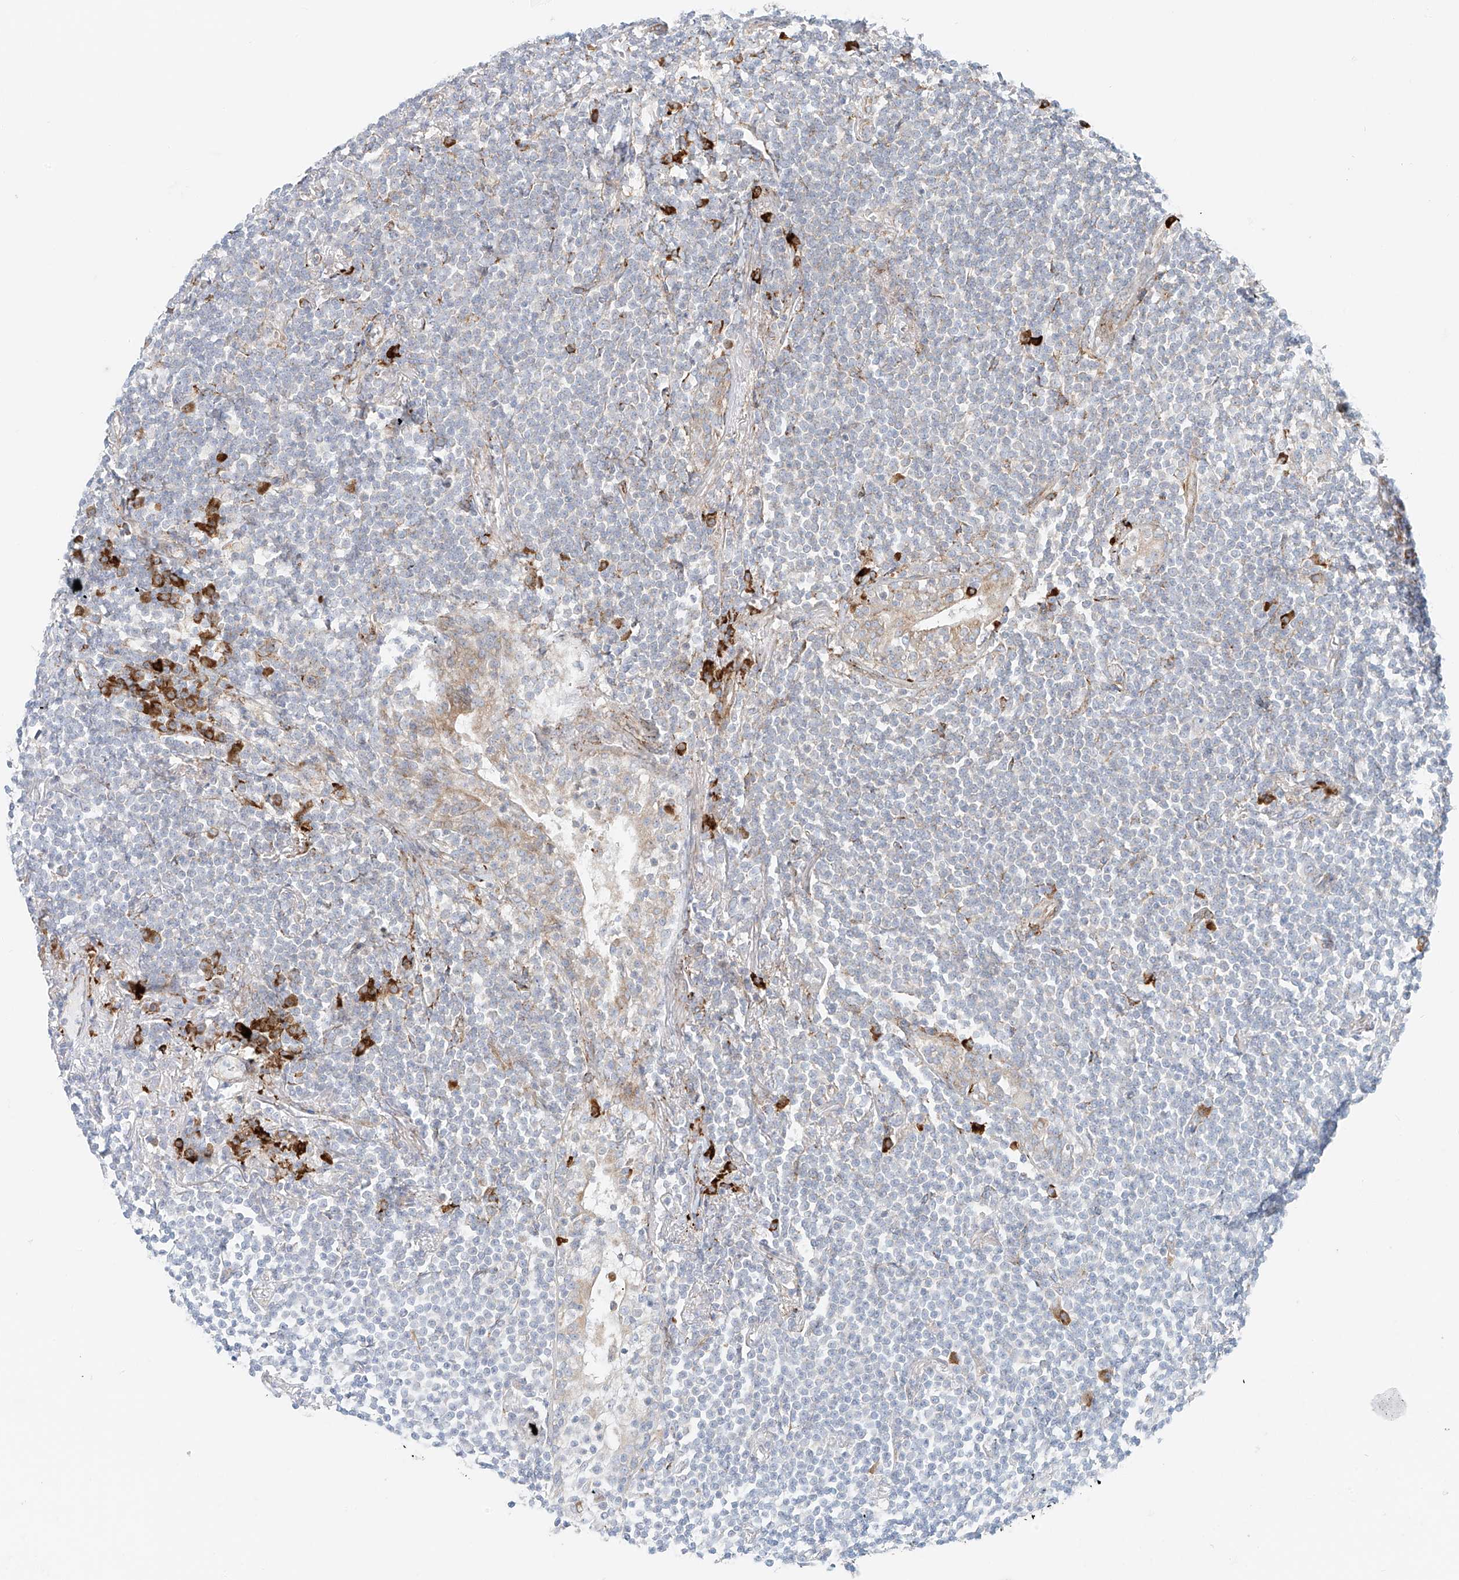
{"staining": {"intensity": "negative", "quantity": "none", "location": "none"}, "tissue": "lymphoma", "cell_type": "Tumor cells", "image_type": "cancer", "snomed": [{"axis": "morphology", "description": "Malignant lymphoma, non-Hodgkin's type, Low grade"}, {"axis": "topography", "description": "Lung"}], "caption": "Tumor cells show no significant protein expression in lymphoma.", "gene": "EIPR1", "patient": {"sex": "female", "age": 71}}